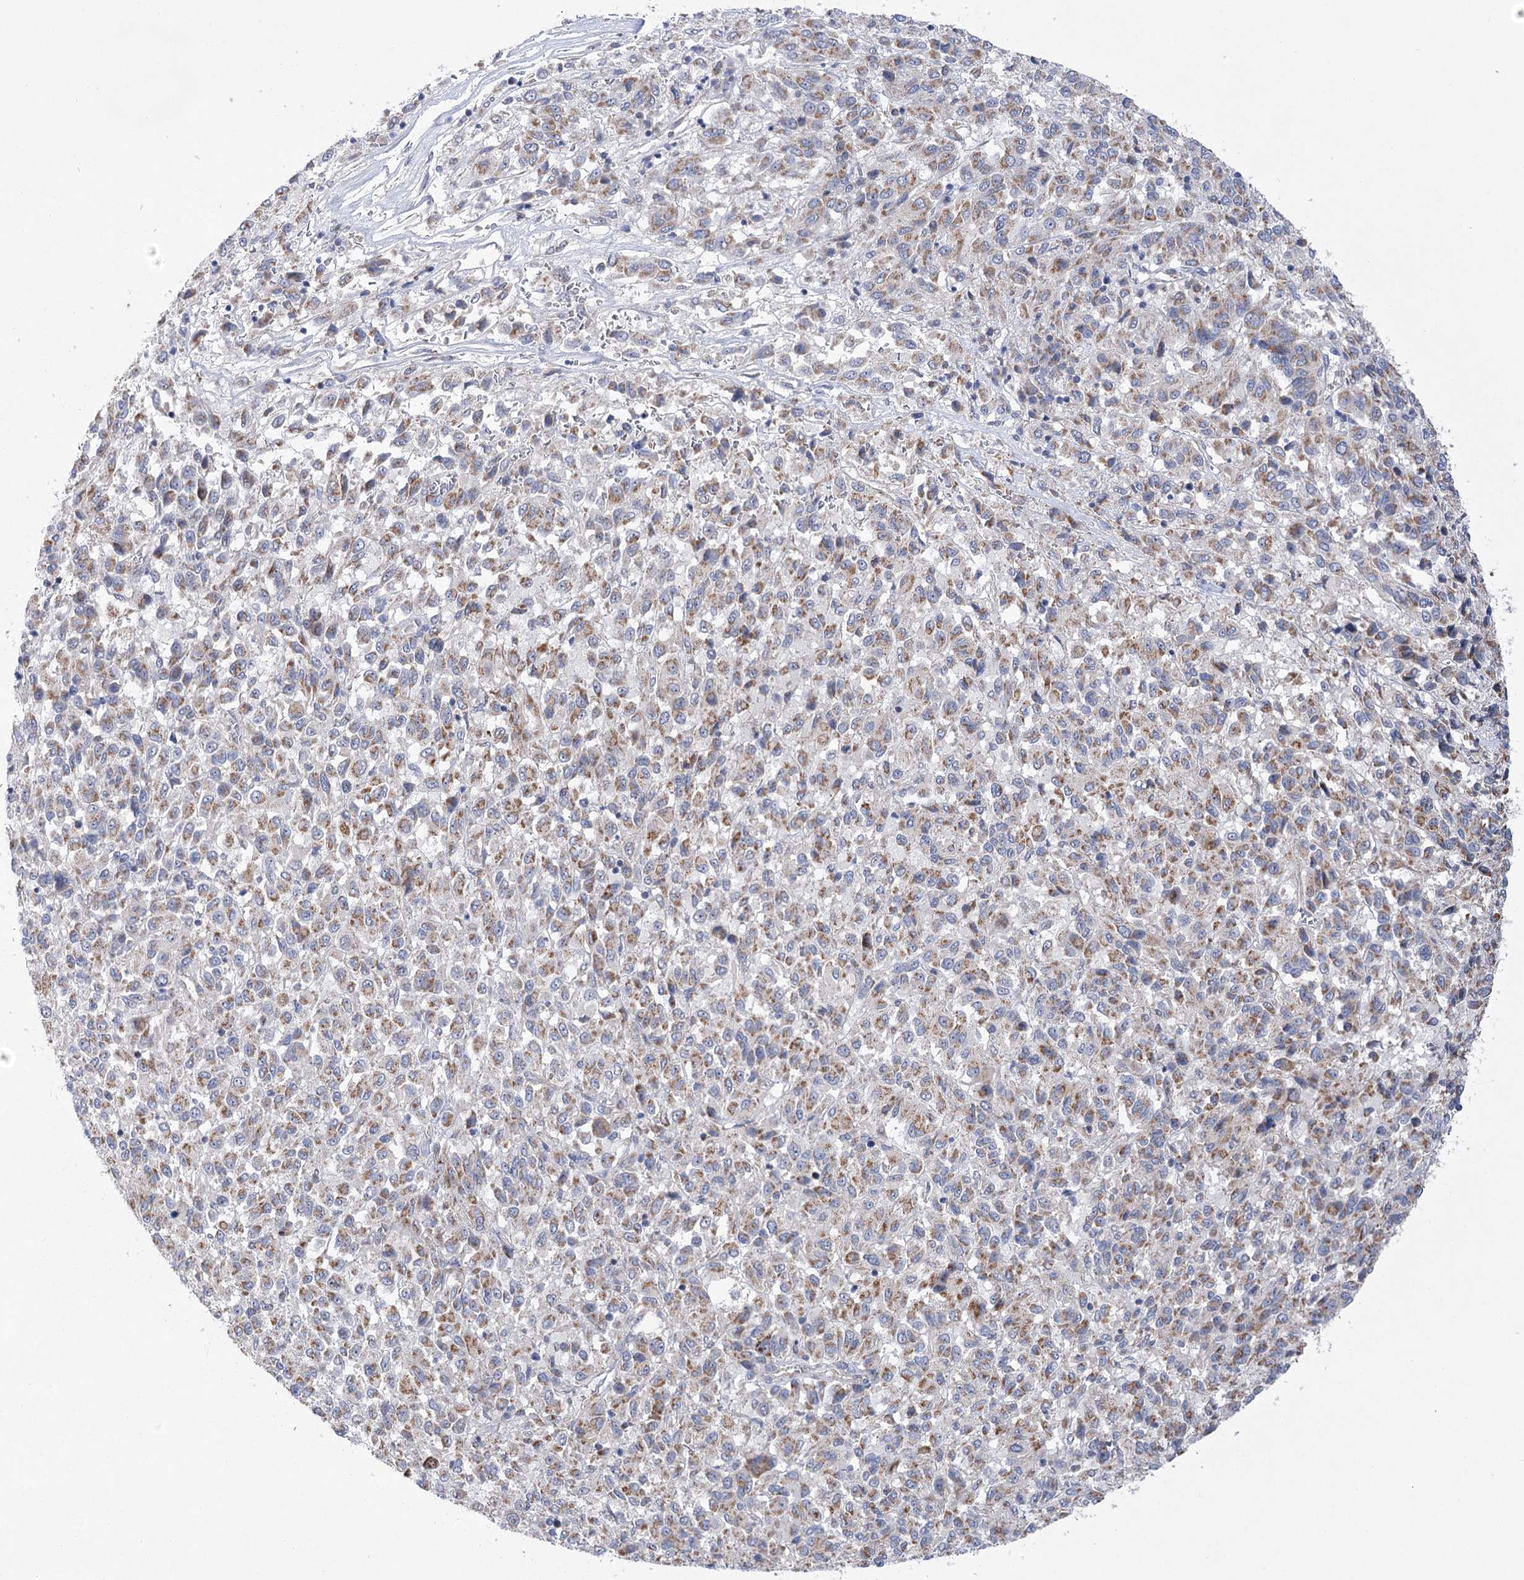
{"staining": {"intensity": "moderate", "quantity": "25%-75%", "location": "cytoplasmic/membranous"}, "tissue": "melanoma", "cell_type": "Tumor cells", "image_type": "cancer", "snomed": [{"axis": "morphology", "description": "Malignant melanoma, Metastatic site"}, {"axis": "topography", "description": "Lung"}], "caption": "Immunohistochemical staining of malignant melanoma (metastatic site) shows moderate cytoplasmic/membranous protein staining in about 25%-75% of tumor cells.", "gene": "ECHDC3", "patient": {"sex": "male", "age": 64}}